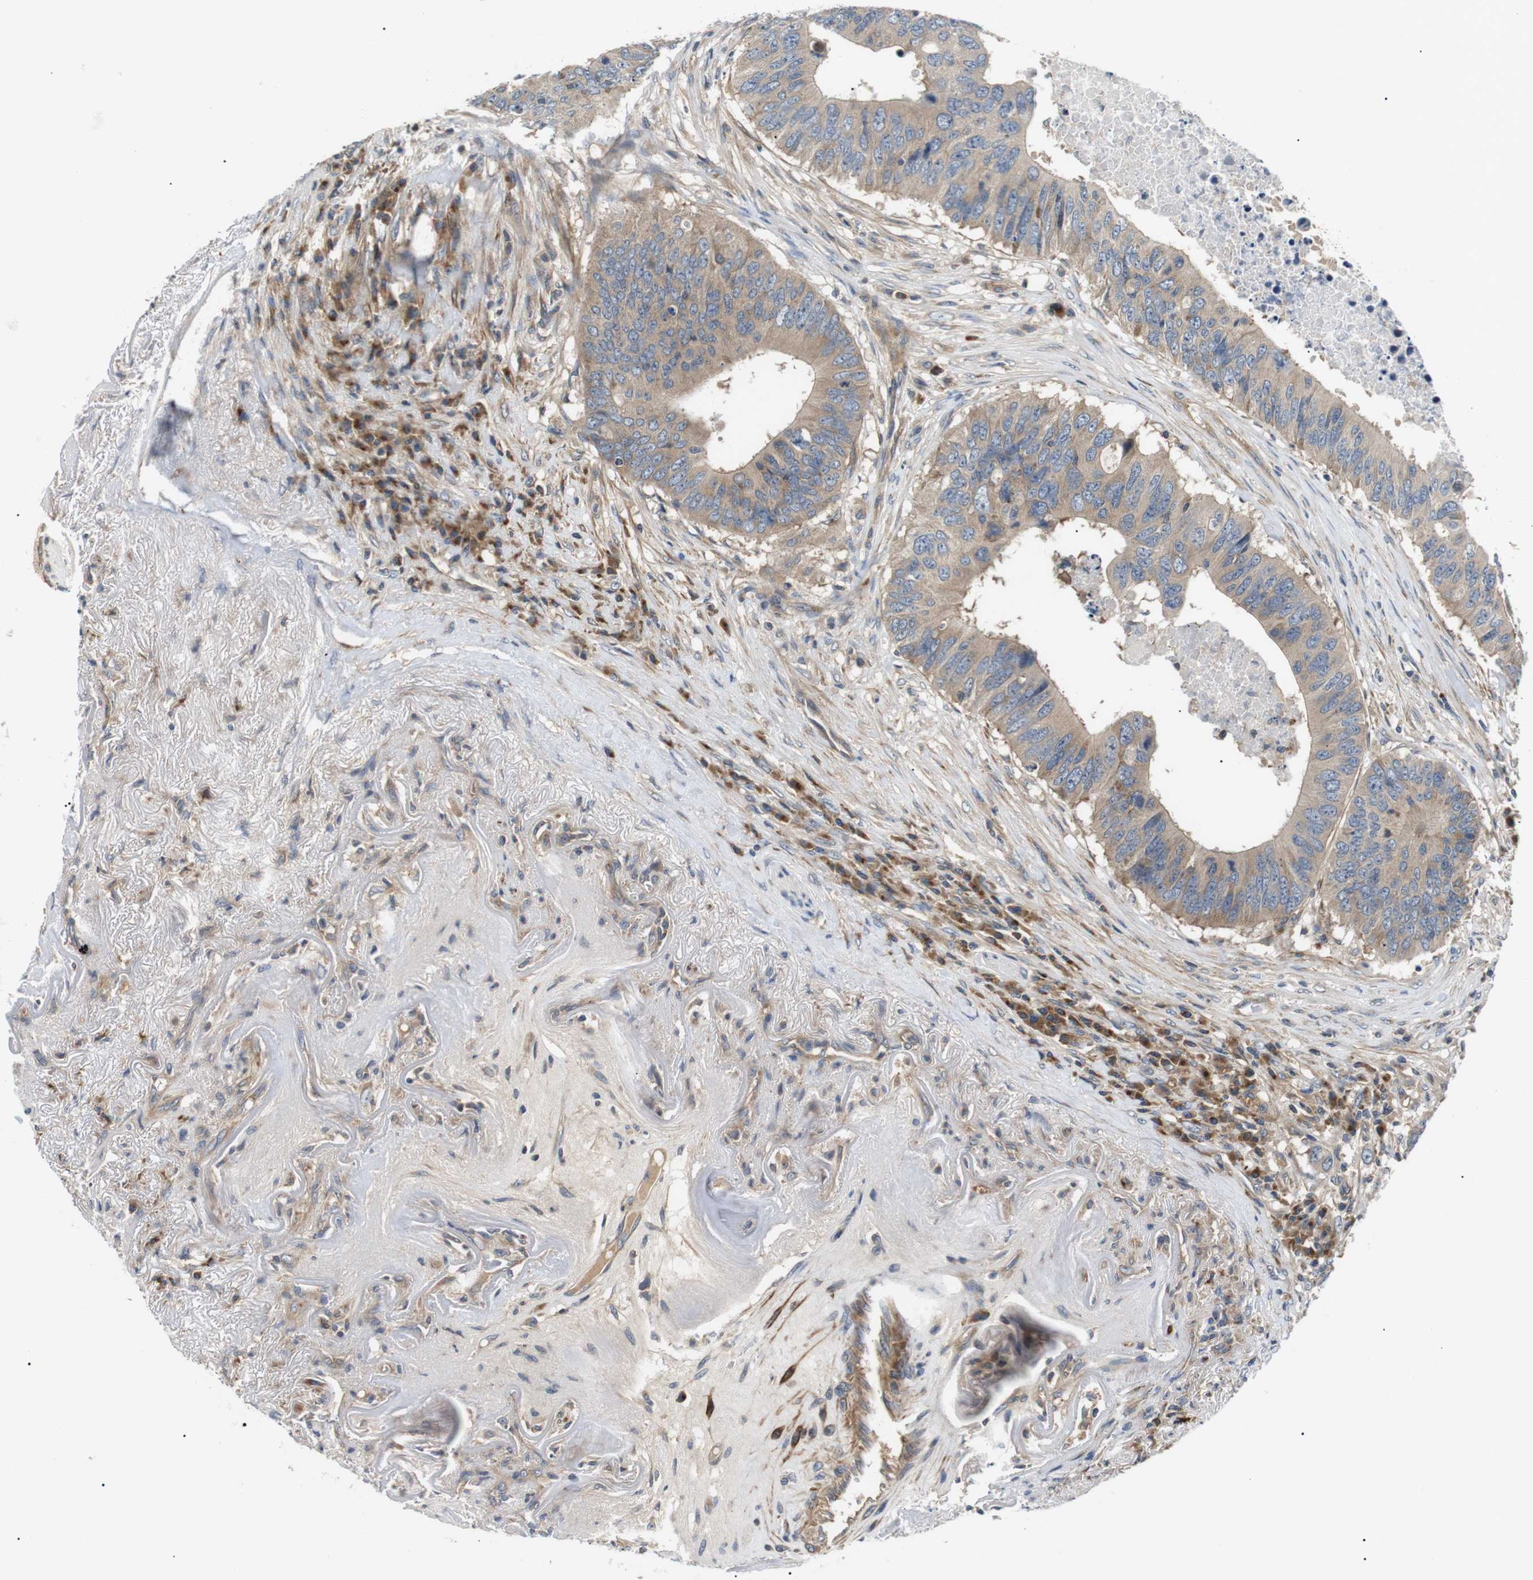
{"staining": {"intensity": "weak", "quantity": ">75%", "location": "cytoplasmic/membranous"}, "tissue": "colorectal cancer", "cell_type": "Tumor cells", "image_type": "cancer", "snomed": [{"axis": "morphology", "description": "Adenocarcinoma, NOS"}, {"axis": "topography", "description": "Colon"}], "caption": "Protein staining of colorectal cancer (adenocarcinoma) tissue reveals weak cytoplasmic/membranous expression in approximately >75% of tumor cells.", "gene": "DIPK1A", "patient": {"sex": "male", "age": 71}}